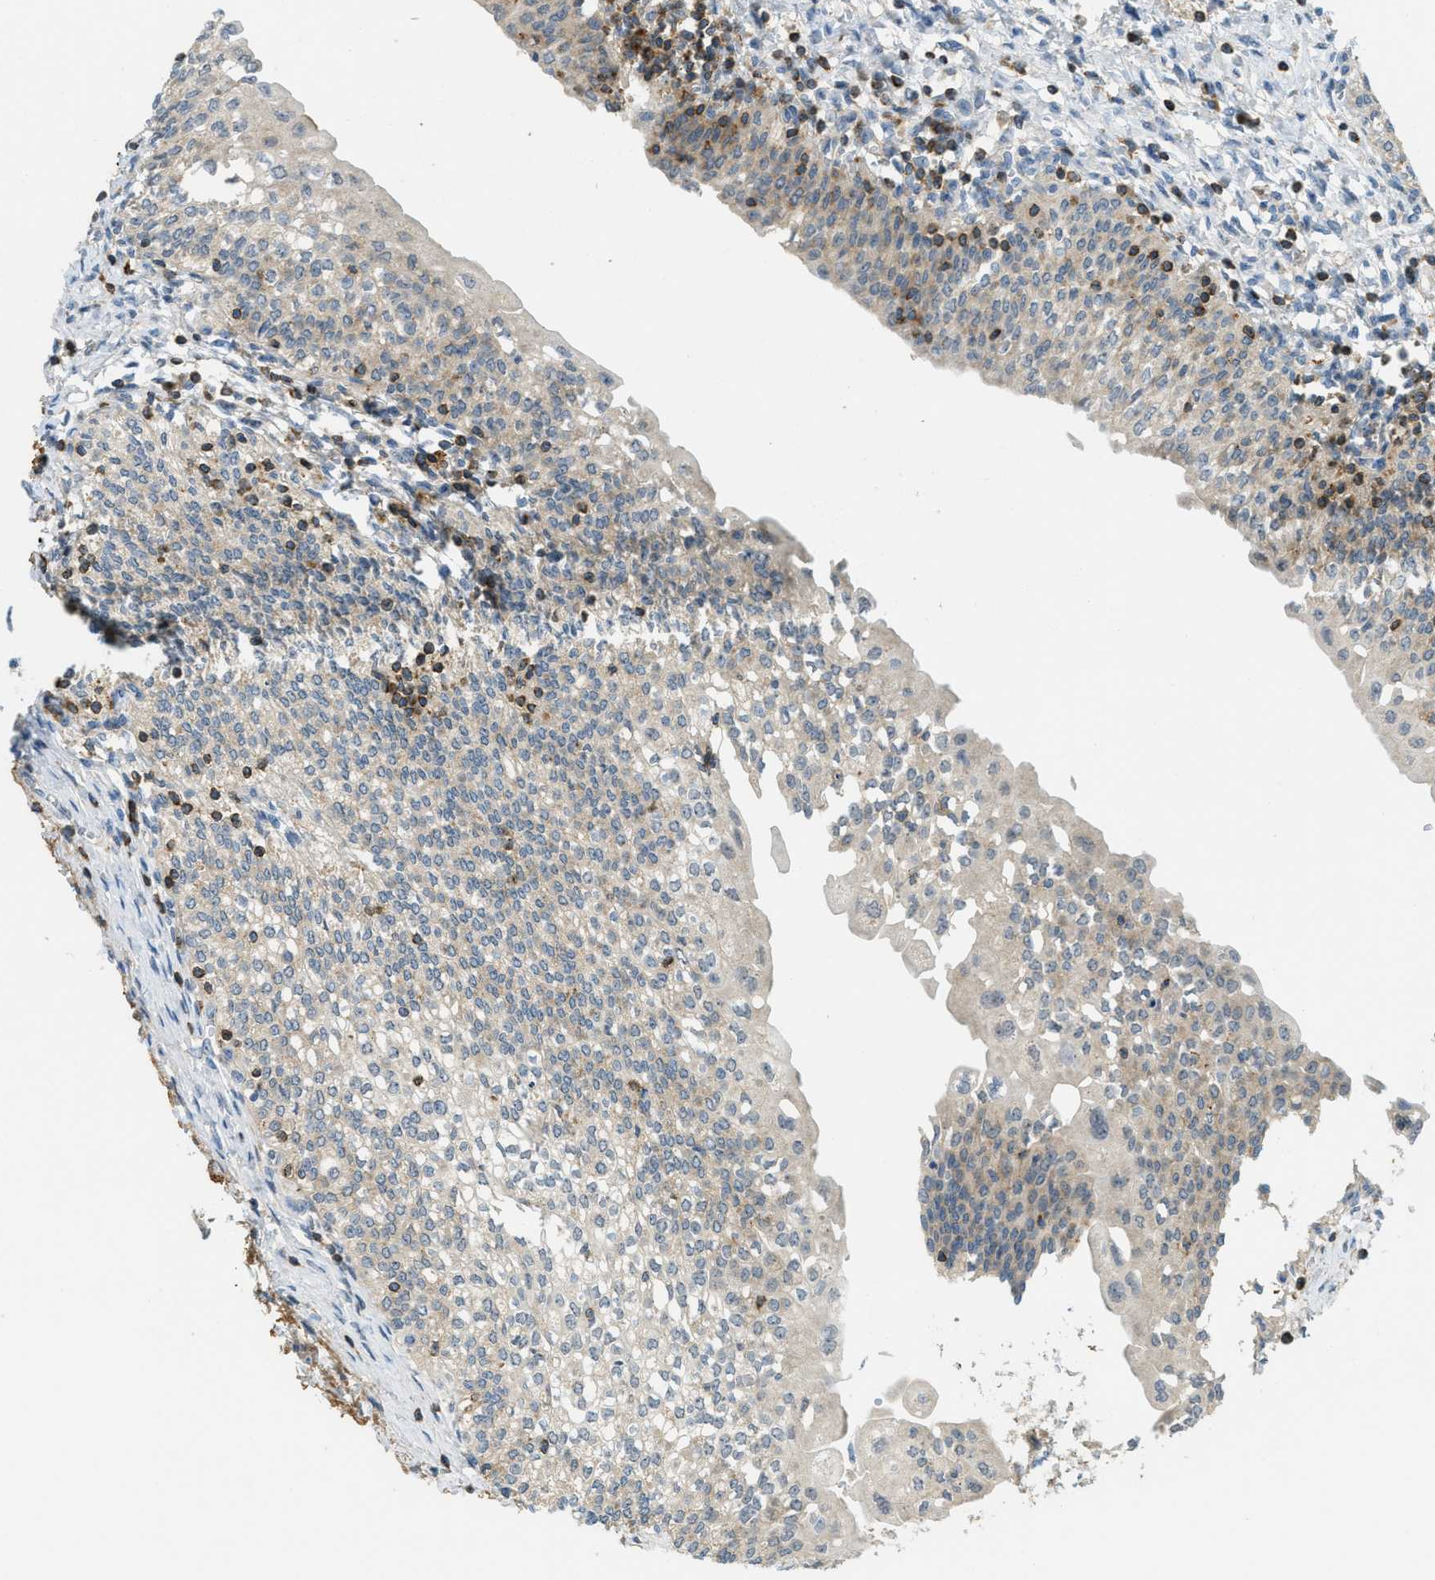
{"staining": {"intensity": "moderate", "quantity": "25%-75%", "location": "cytoplasmic/membranous"}, "tissue": "urinary bladder", "cell_type": "Urothelial cells", "image_type": "normal", "snomed": [{"axis": "morphology", "description": "Normal tissue, NOS"}, {"axis": "topography", "description": "Urinary bladder"}], "caption": "High-magnification brightfield microscopy of benign urinary bladder stained with DAB (3,3'-diaminobenzidine) (brown) and counterstained with hematoxylin (blue). urothelial cells exhibit moderate cytoplasmic/membranous staining is present in approximately25%-75% of cells.", "gene": "PLBD2", "patient": {"sex": "male", "age": 55}}